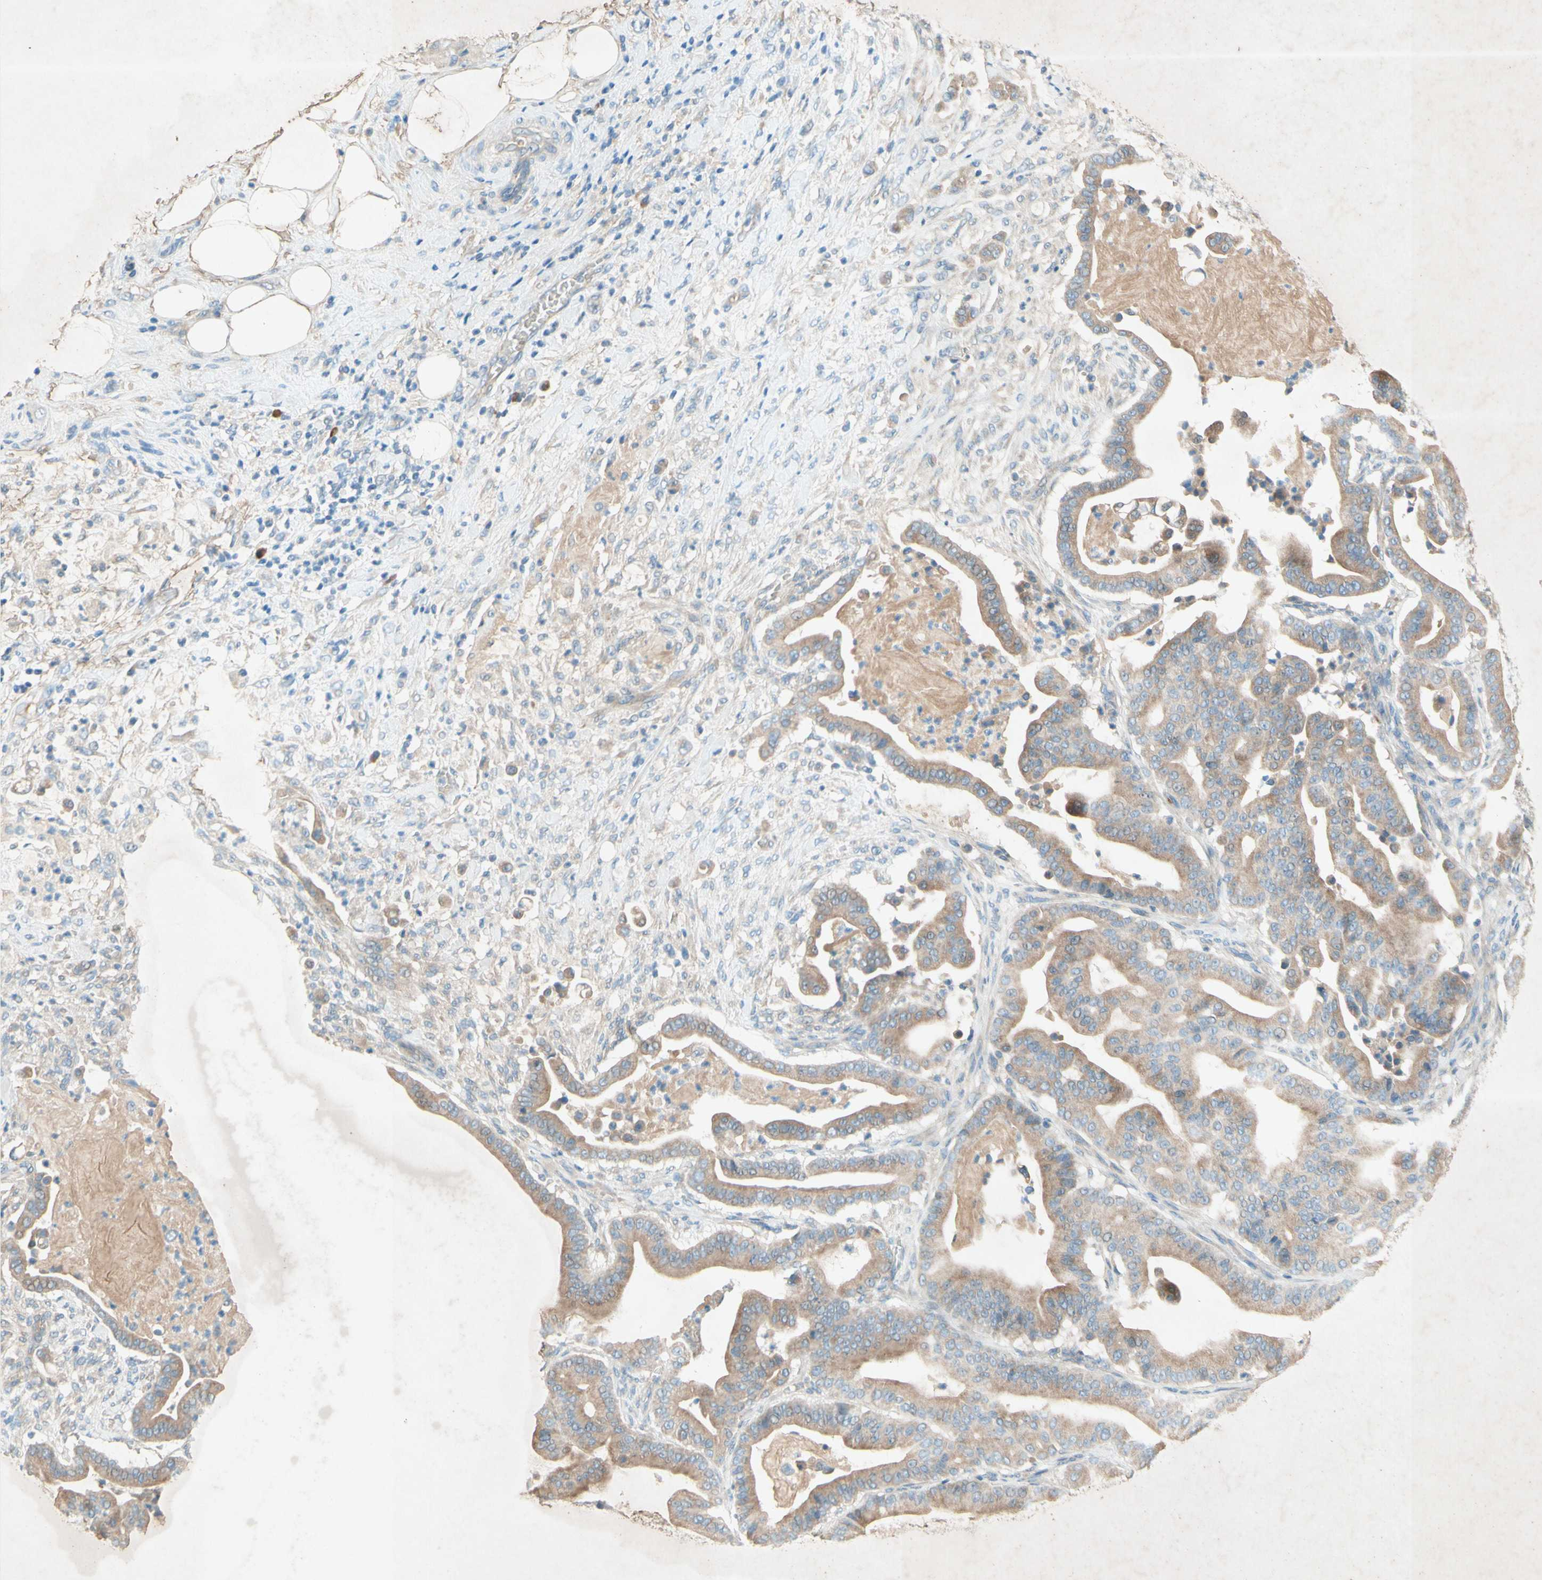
{"staining": {"intensity": "moderate", "quantity": ">75%", "location": "cytoplasmic/membranous"}, "tissue": "pancreatic cancer", "cell_type": "Tumor cells", "image_type": "cancer", "snomed": [{"axis": "morphology", "description": "Adenocarcinoma, NOS"}, {"axis": "topography", "description": "Pancreas"}], "caption": "A photomicrograph of human pancreatic cancer (adenocarcinoma) stained for a protein demonstrates moderate cytoplasmic/membranous brown staining in tumor cells. (DAB (3,3'-diaminobenzidine) = brown stain, brightfield microscopy at high magnification).", "gene": "IL2", "patient": {"sex": "male", "age": 63}}